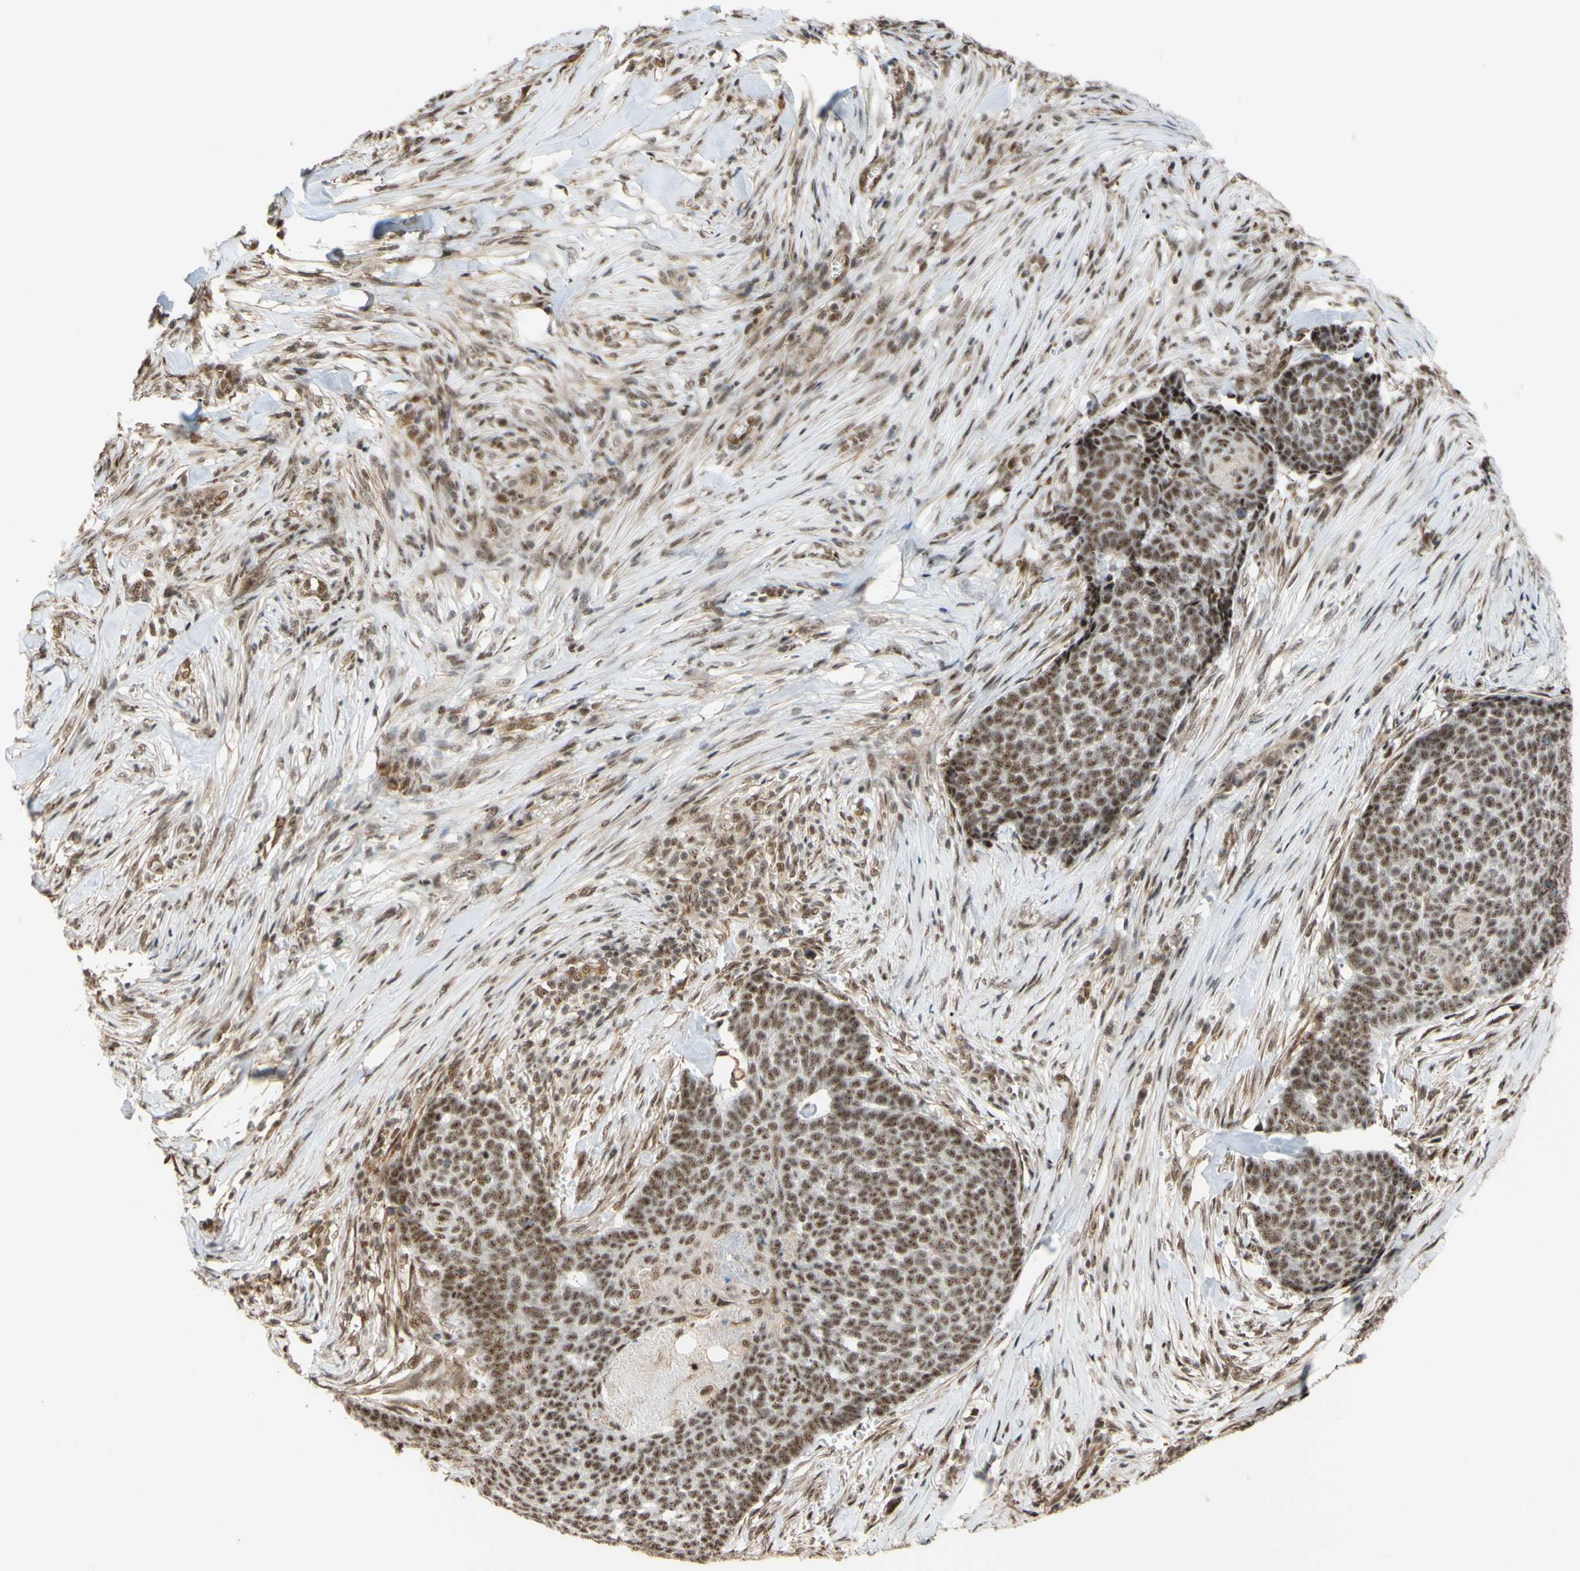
{"staining": {"intensity": "moderate", "quantity": ">75%", "location": "nuclear"}, "tissue": "skin cancer", "cell_type": "Tumor cells", "image_type": "cancer", "snomed": [{"axis": "morphology", "description": "Basal cell carcinoma"}, {"axis": "topography", "description": "Skin"}], "caption": "High-power microscopy captured an immunohistochemistry (IHC) micrograph of basal cell carcinoma (skin), revealing moderate nuclear expression in about >75% of tumor cells.", "gene": "SAP18", "patient": {"sex": "male", "age": 84}}